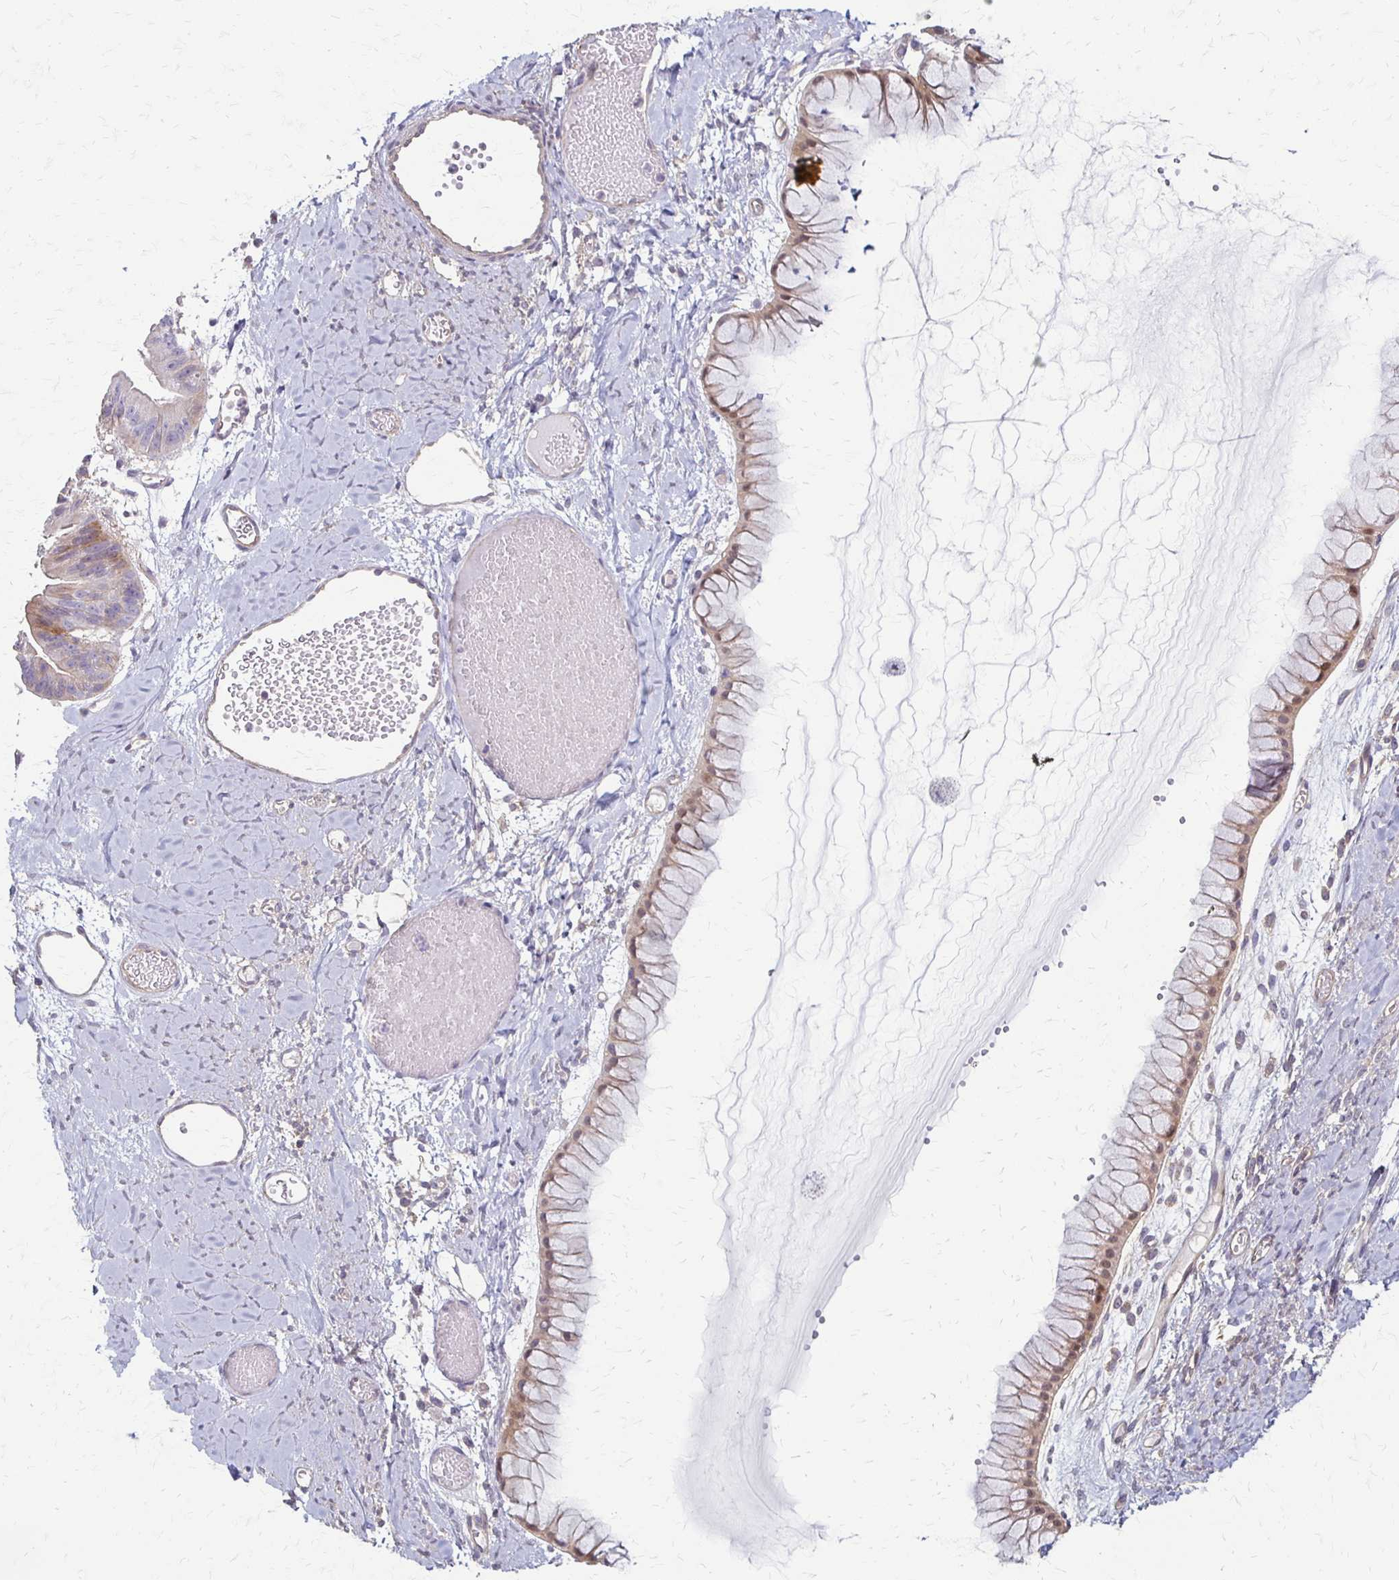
{"staining": {"intensity": "weak", "quantity": "<25%", "location": "cytoplasmic/membranous"}, "tissue": "ovarian cancer", "cell_type": "Tumor cells", "image_type": "cancer", "snomed": [{"axis": "morphology", "description": "Cystadenocarcinoma, mucinous, NOS"}, {"axis": "topography", "description": "Ovary"}], "caption": "Immunohistochemistry (IHC) image of ovarian mucinous cystadenocarcinoma stained for a protein (brown), which shows no positivity in tumor cells. (DAB IHC visualized using brightfield microscopy, high magnification).", "gene": "CFL2", "patient": {"sex": "female", "age": 61}}